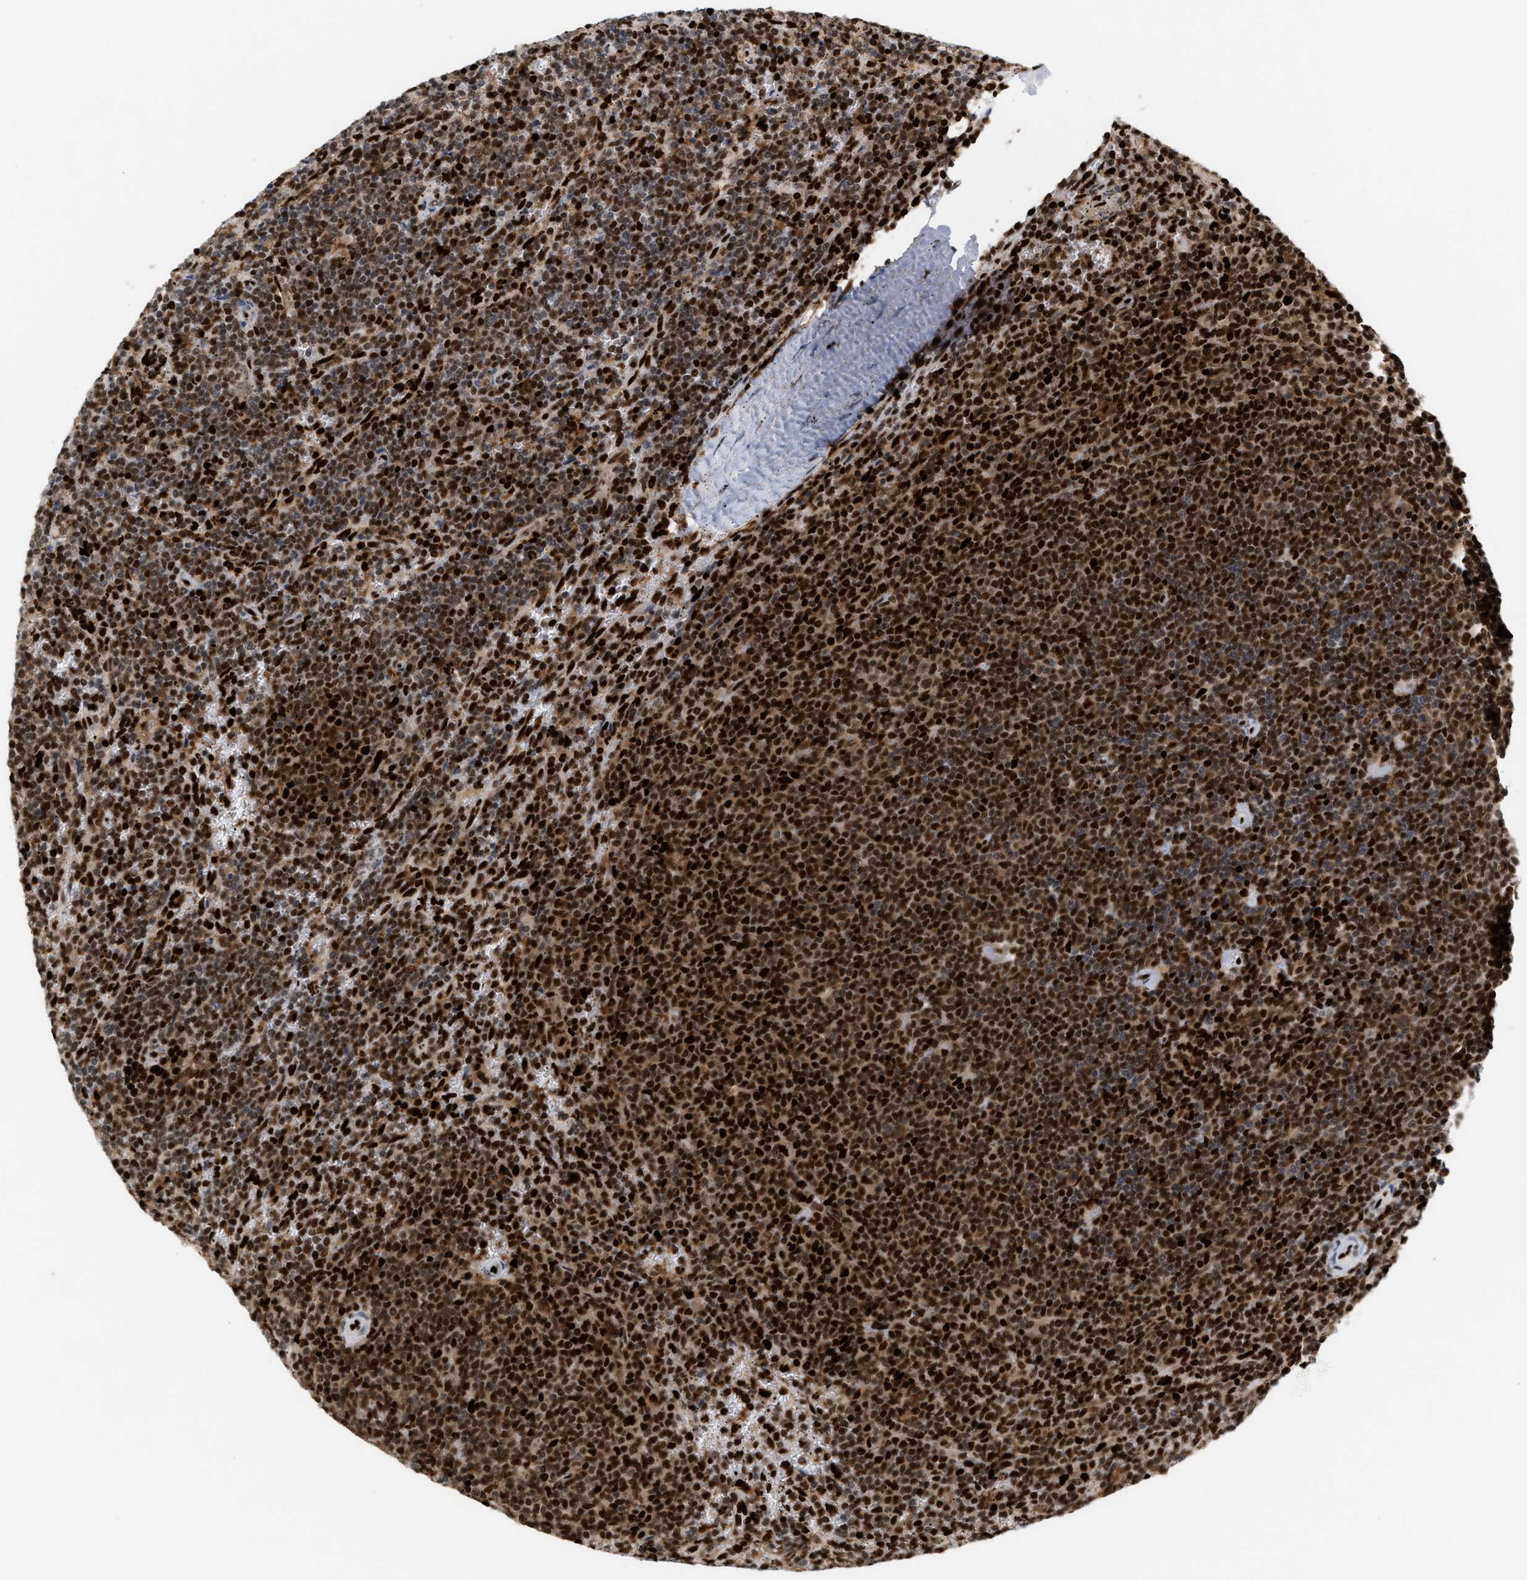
{"staining": {"intensity": "strong", "quantity": ">75%", "location": "nuclear"}, "tissue": "lymphoma", "cell_type": "Tumor cells", "image_type": "cancer", "snomed": [{"axis": "morphology", "description": "Malignant lymphoma, non-Hodgkin's type, Low grade"}, {"axis": "topography", "description": "Spleen"}], "caption": "The histopathology image reveals a brown stain indicating the presence of a protein in the nuclear of tumor cells in low-grade malignant lymphoma, non-Hodgkin's type.", "gene": "RNASEK-C17orf49", "patient": {"sex": "female", "age": 50}}